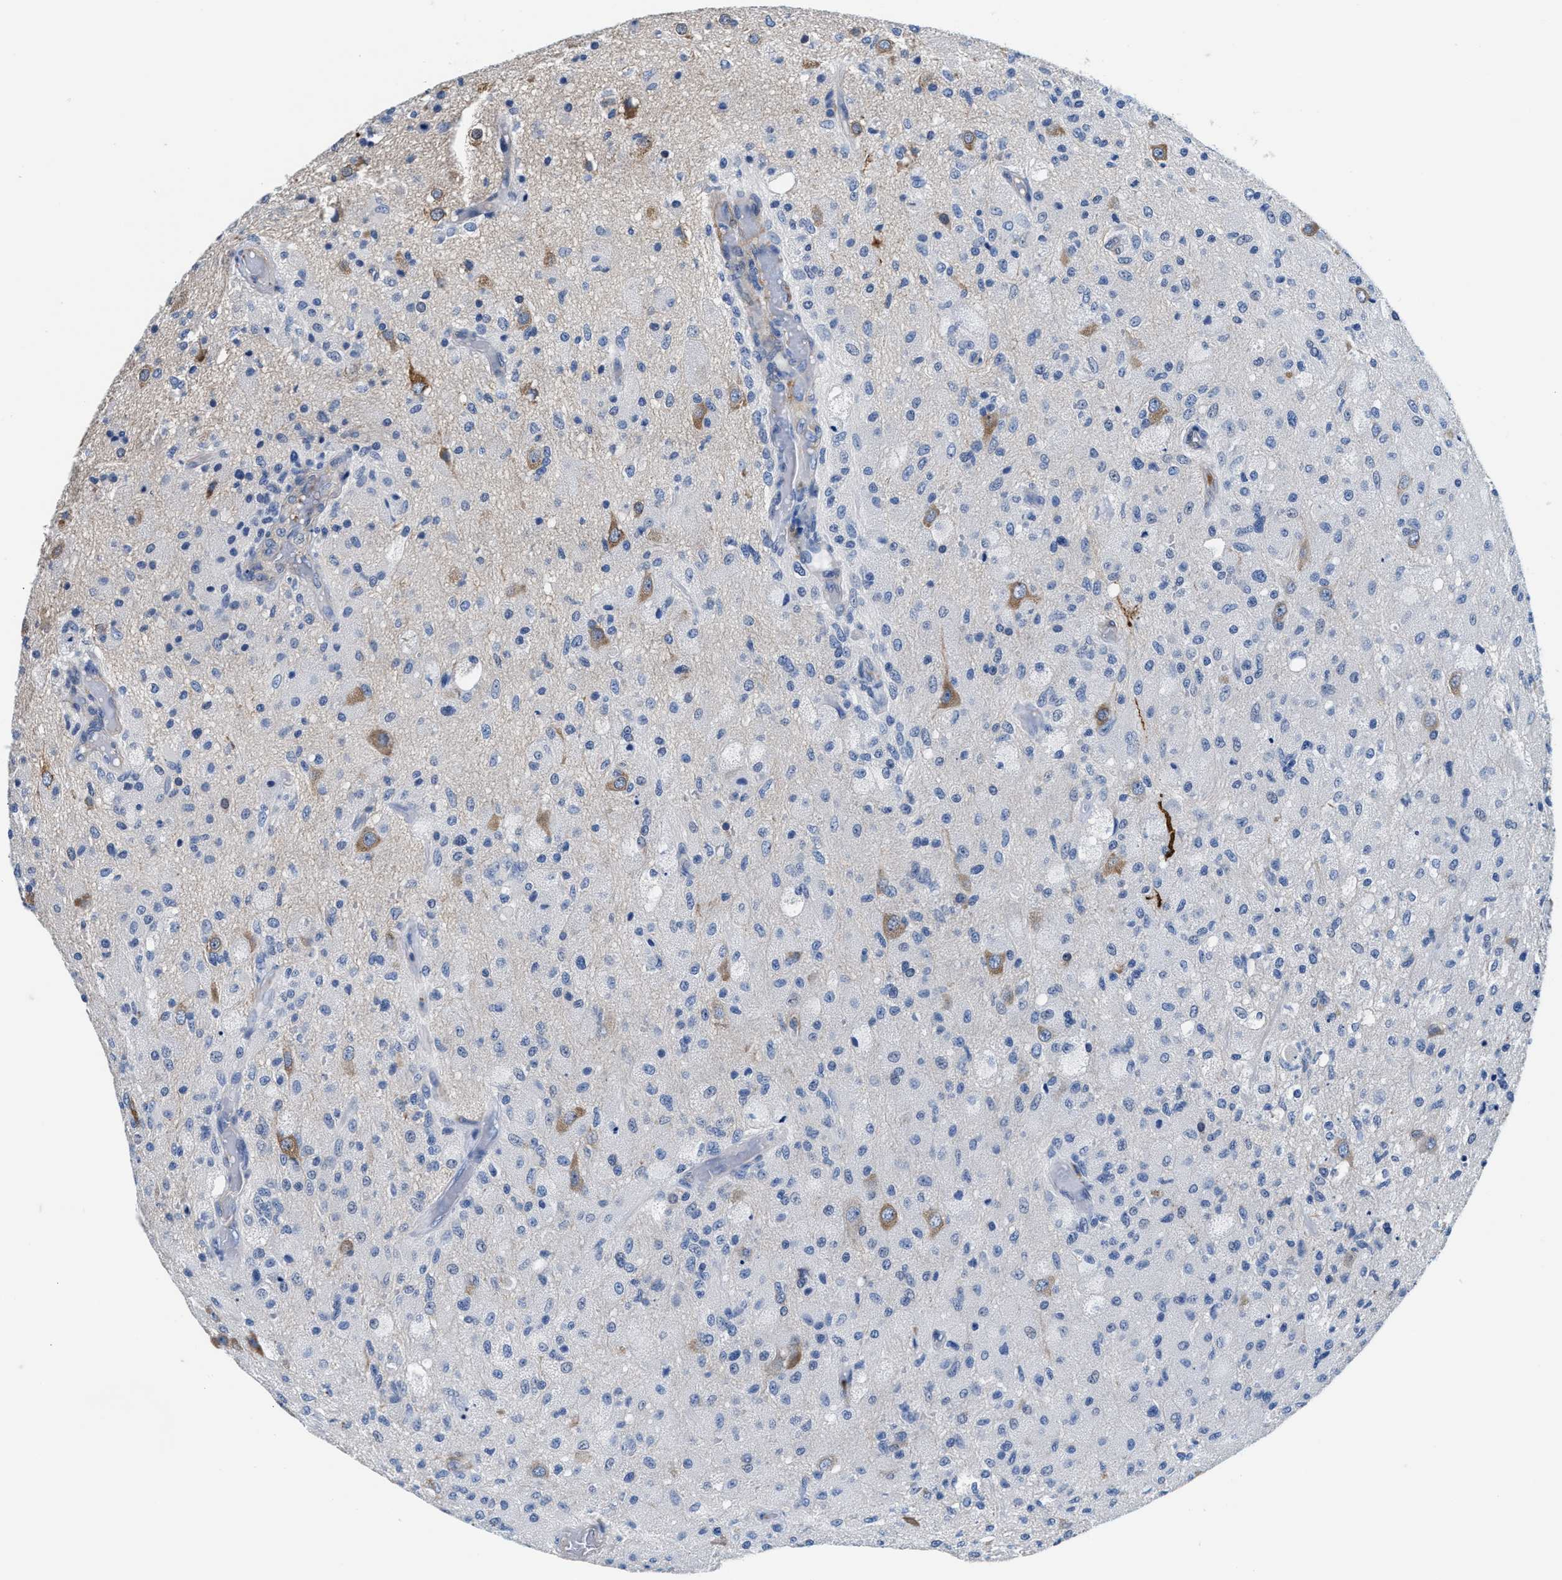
{"staining": {"intensity": "negative", "quantity": "none", "location": "none"}, "tissue": "glioma", "cell_type": "Tumor cells", "image_type": "cancer", "snomed": [{"axis": "morphology", "description": "Normal tissue, NOS"}, {"axis": "morphology", "description": "Glioma, malignant, High grade"}, {"axis": "topography", "description": "Cerebral cortex"}], "caption": "An image of glioma stained for a protein exhibits no brown staining in tumor cells.", "gene": "PARG", "patient": {"sex": "male", "age": 77}}